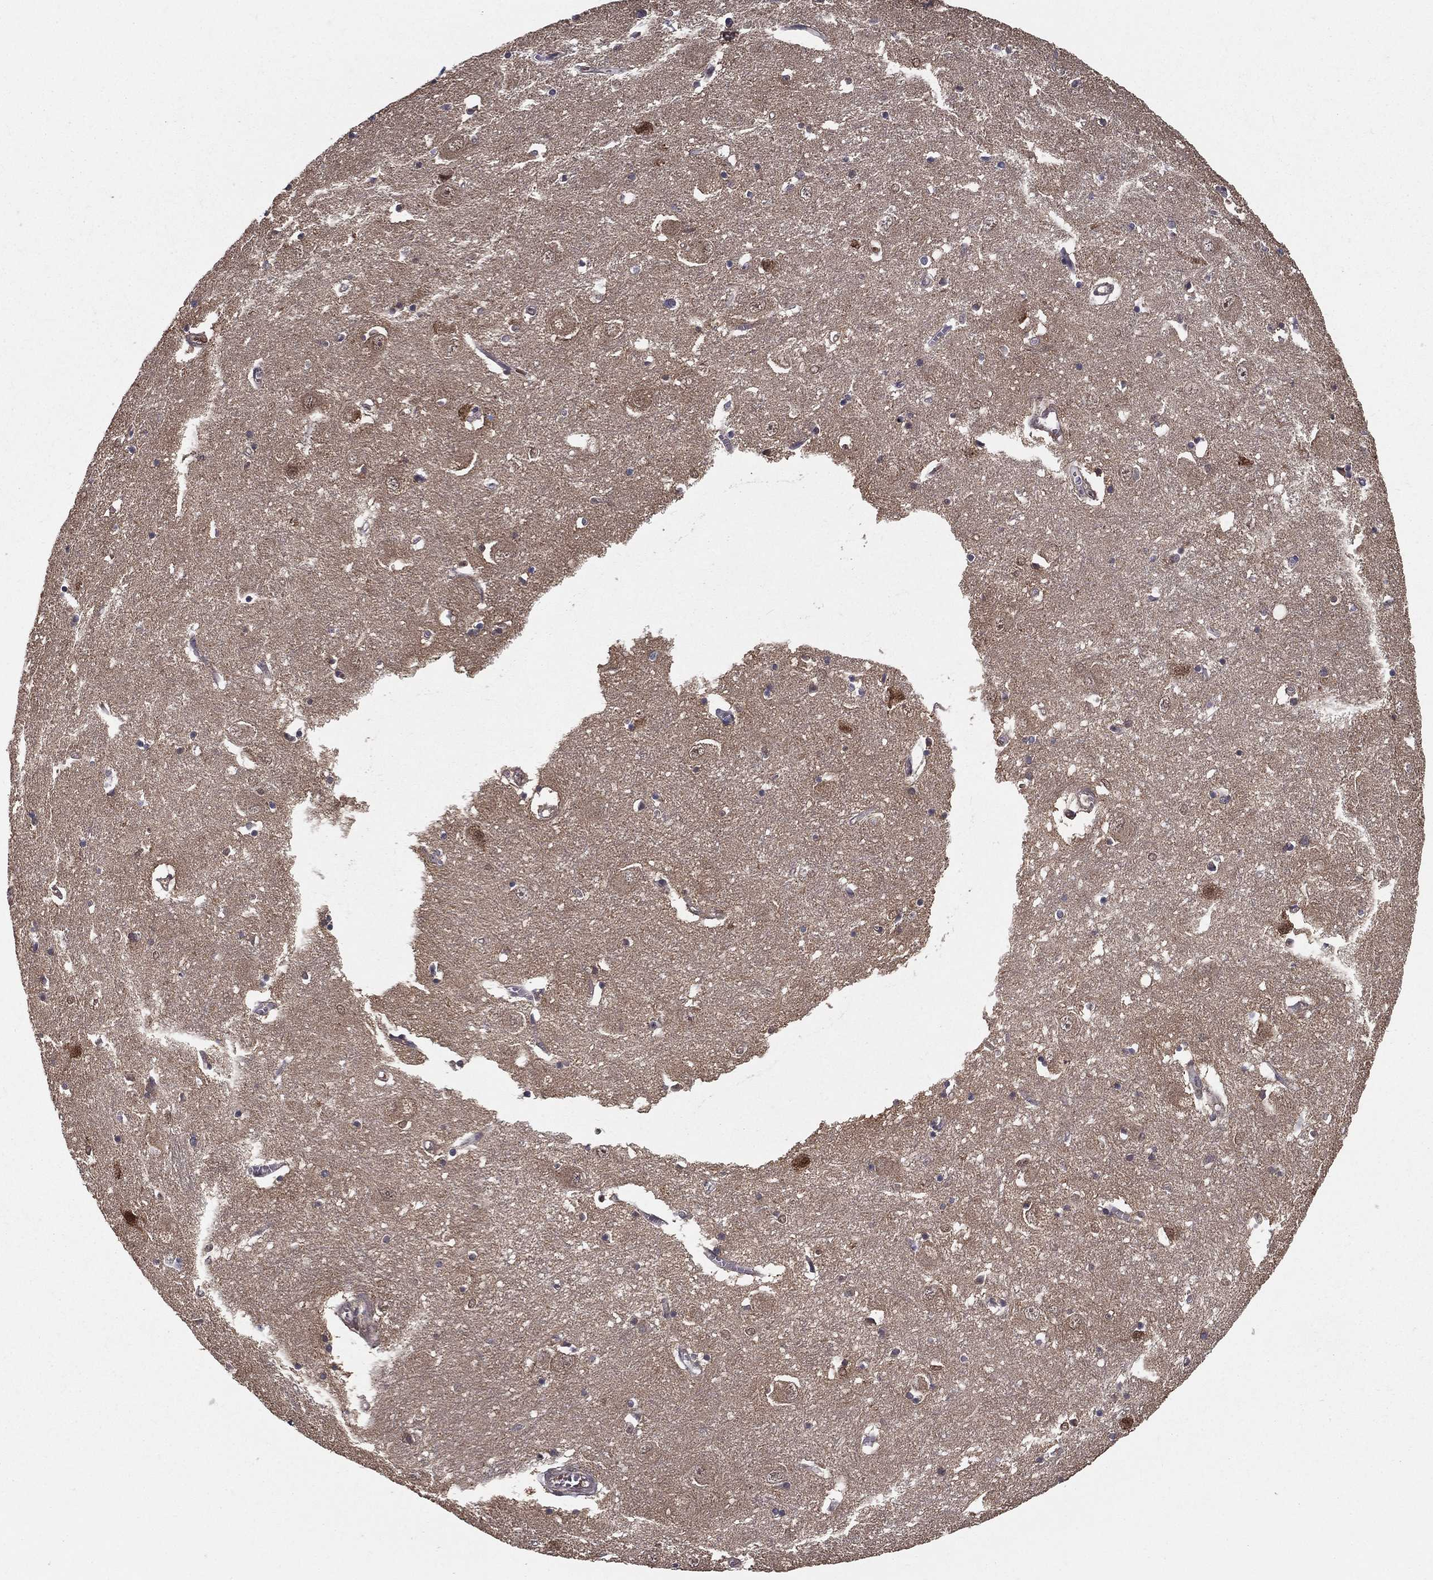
{"staining": {"intensity": "moderate", "quantity": "<25%", "location": "nuclear"}, "tissue": "caudate", "cell_type": "Glial cells", "image_type": "normal", "snomed": [{"axis": "morphology", "description": "Normal tissue, NOS"}, {"axis": "topography", "description": "Lateral ventricle wall"}], "caption": "Protein expression analysis of normal caudate reveals moderate nuclear staining in about <25% of glial cells. The staining was performed using DAB to visualize the protein expression in brown, while the nuclei were stained in blue with hematoxylin (Magnification: 20x).", "gene": "CARM1", "patient": {"sex": "male", "age": 54}}